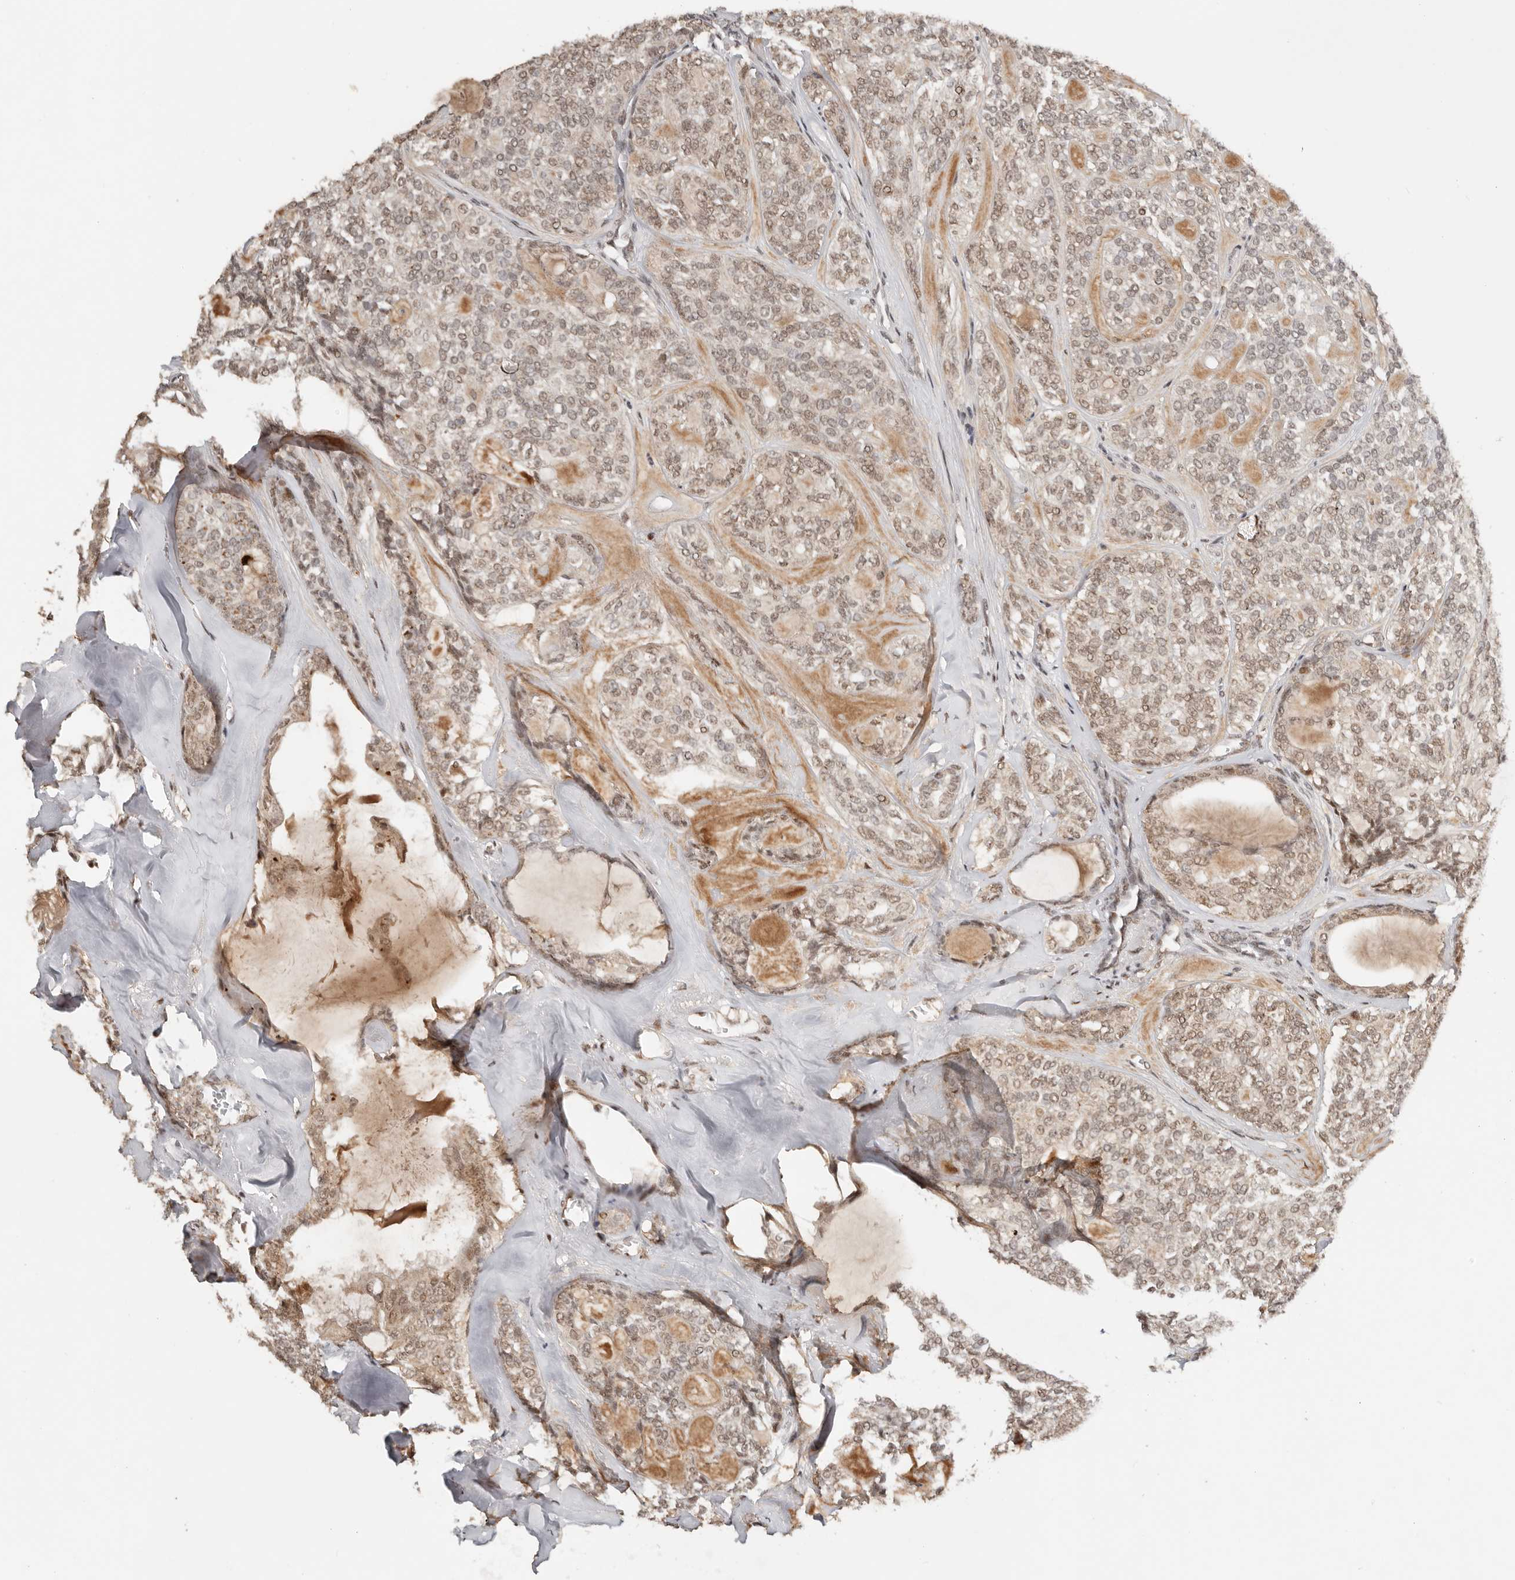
{"staining": {"intensity": "weak", "quantity": ">75%", "location": "cytoplasmic/membranous,nuclear"}, "tissue": "head and neck cancer", "cell_type": "Tumor cells", "image_type": "cancer", "snomed": [{"axis": "morphology", "description": "Adenocarcinoma, NOS"}, {"axis": "topography", "description": "Head-Neck"}], "caption": "A low amount of weak cytoplasmic/membranous and nuclear staining is seen in about >75% of tumor cells in head and neck adenocarcinoma tissue. Nuclei are stained in blue.", "gene": "SEC14L1", "patient": {"sex": "male", "age": 66}}